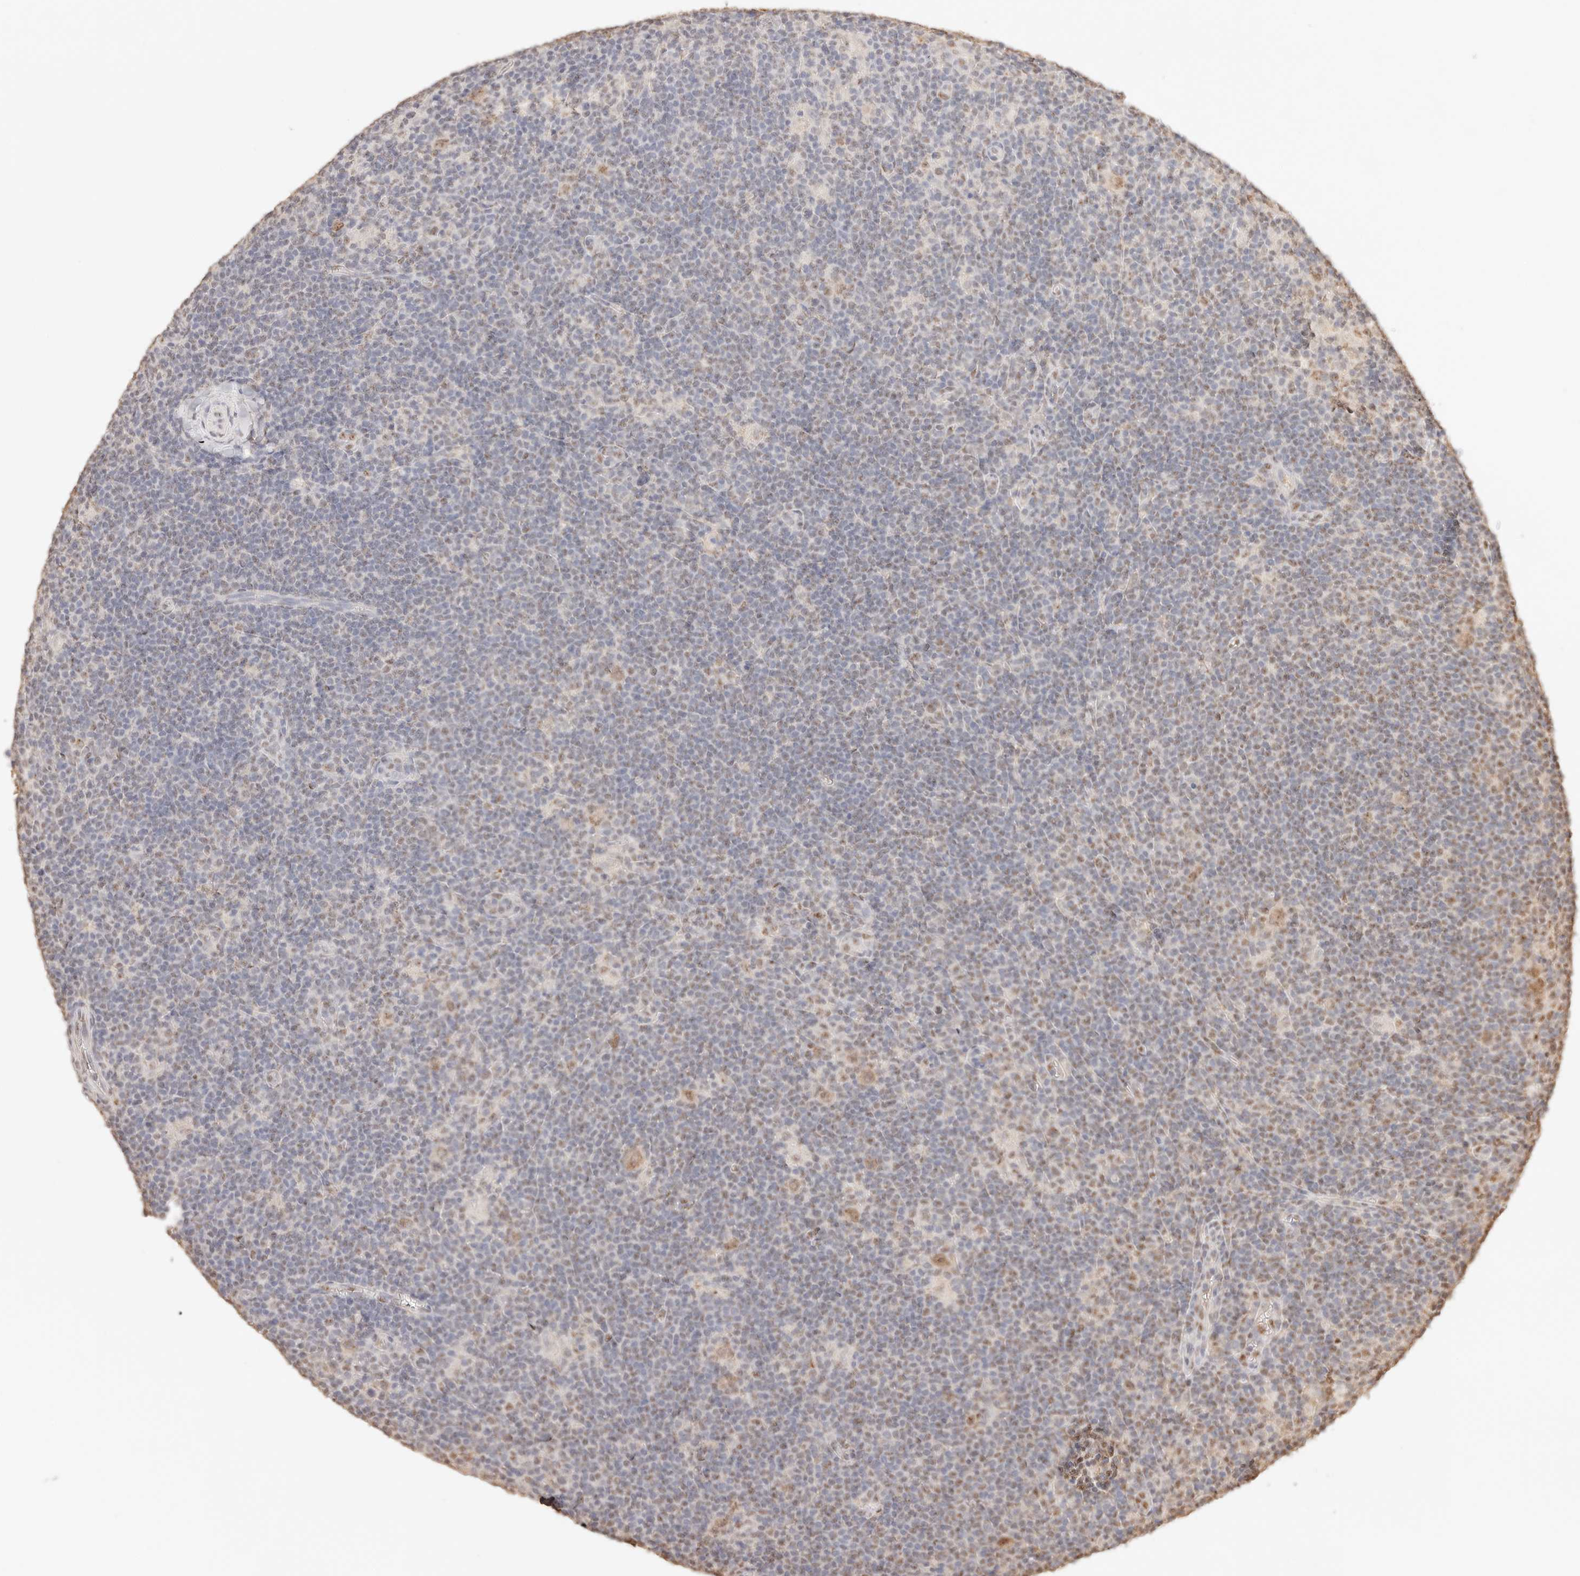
{"staining": {"intensity": "moderate", "quantity": ">75%", "location": "cytoplasmic/membranous,nuclear"}, "tissue": "lymphoma", "cell_type": "Tumor cells", "image_type": "cancer", "snomed": [{"axis": "morphology", "description": "Hodgkin's disease, NOS"}, {"axis": "topography", "description": "Lymph node"}], "caption": "Hodgkin's disease stained with a brown dye exhibits moderate cytoplasmic/membranous and nuclear positive expression in about >75% of tumor cells.", "gene": "IL1R2", "patient": {"sex": "female", "age": 57}}